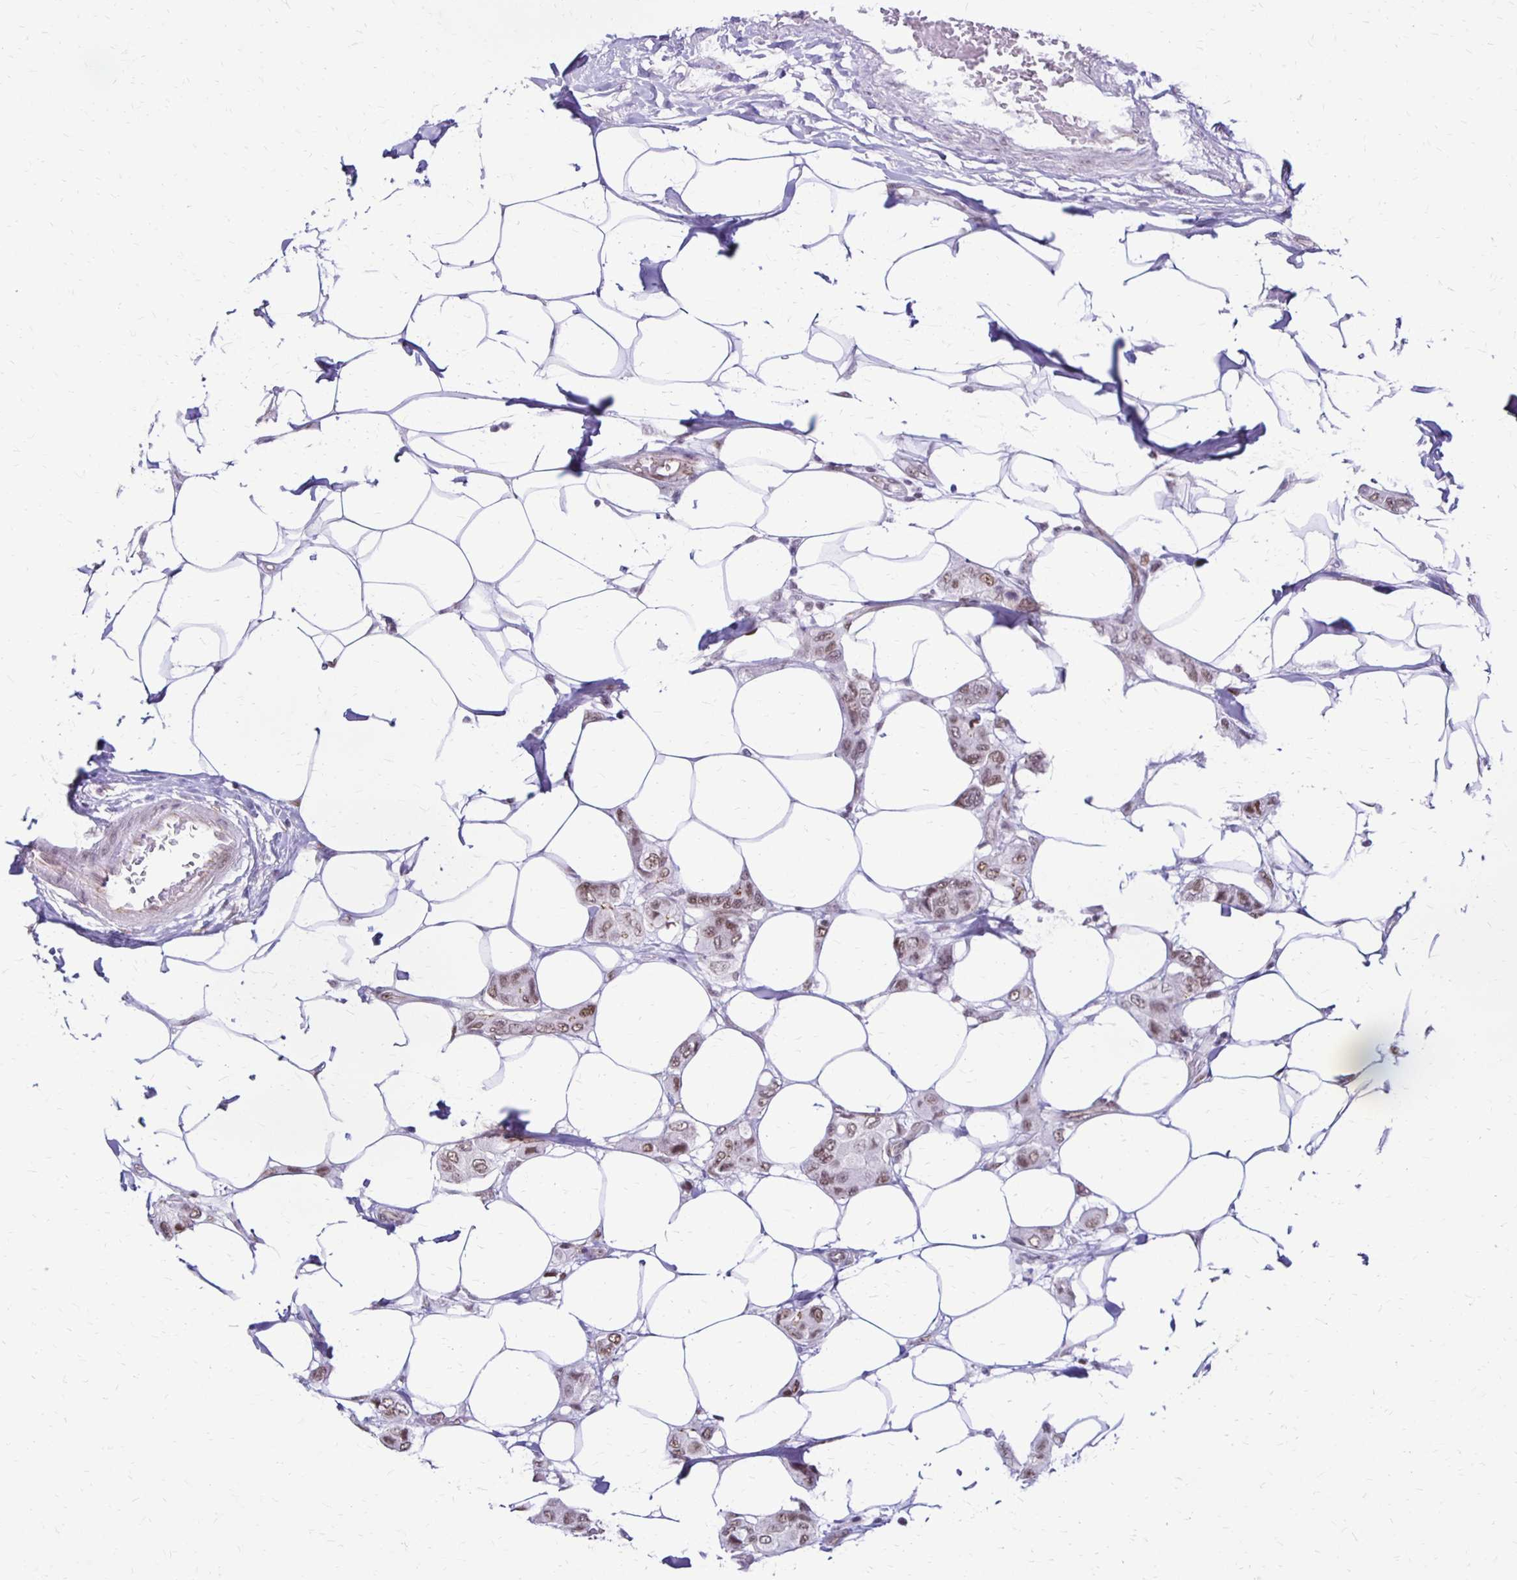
{"staining": {"intensity": "moderate", "quantity": ">75%", "location": "nuclear"}, "tissue": "breast cancer", "cell_type": "Tumor cells", "image_type": "cancer", "snomed": [{"axis": "morphology", "description": "Lobular carcinoma"}, {"axis": "topography", "description": "Breast"}], "caption": "This is a photomicrograph of immunohistochemistry staining of lobular carcinoma (breast), which shows moderate expression in the nuclear of tumor cells.", "gene": "DDB2", "patient": {"sex": "female", "age": 51}}